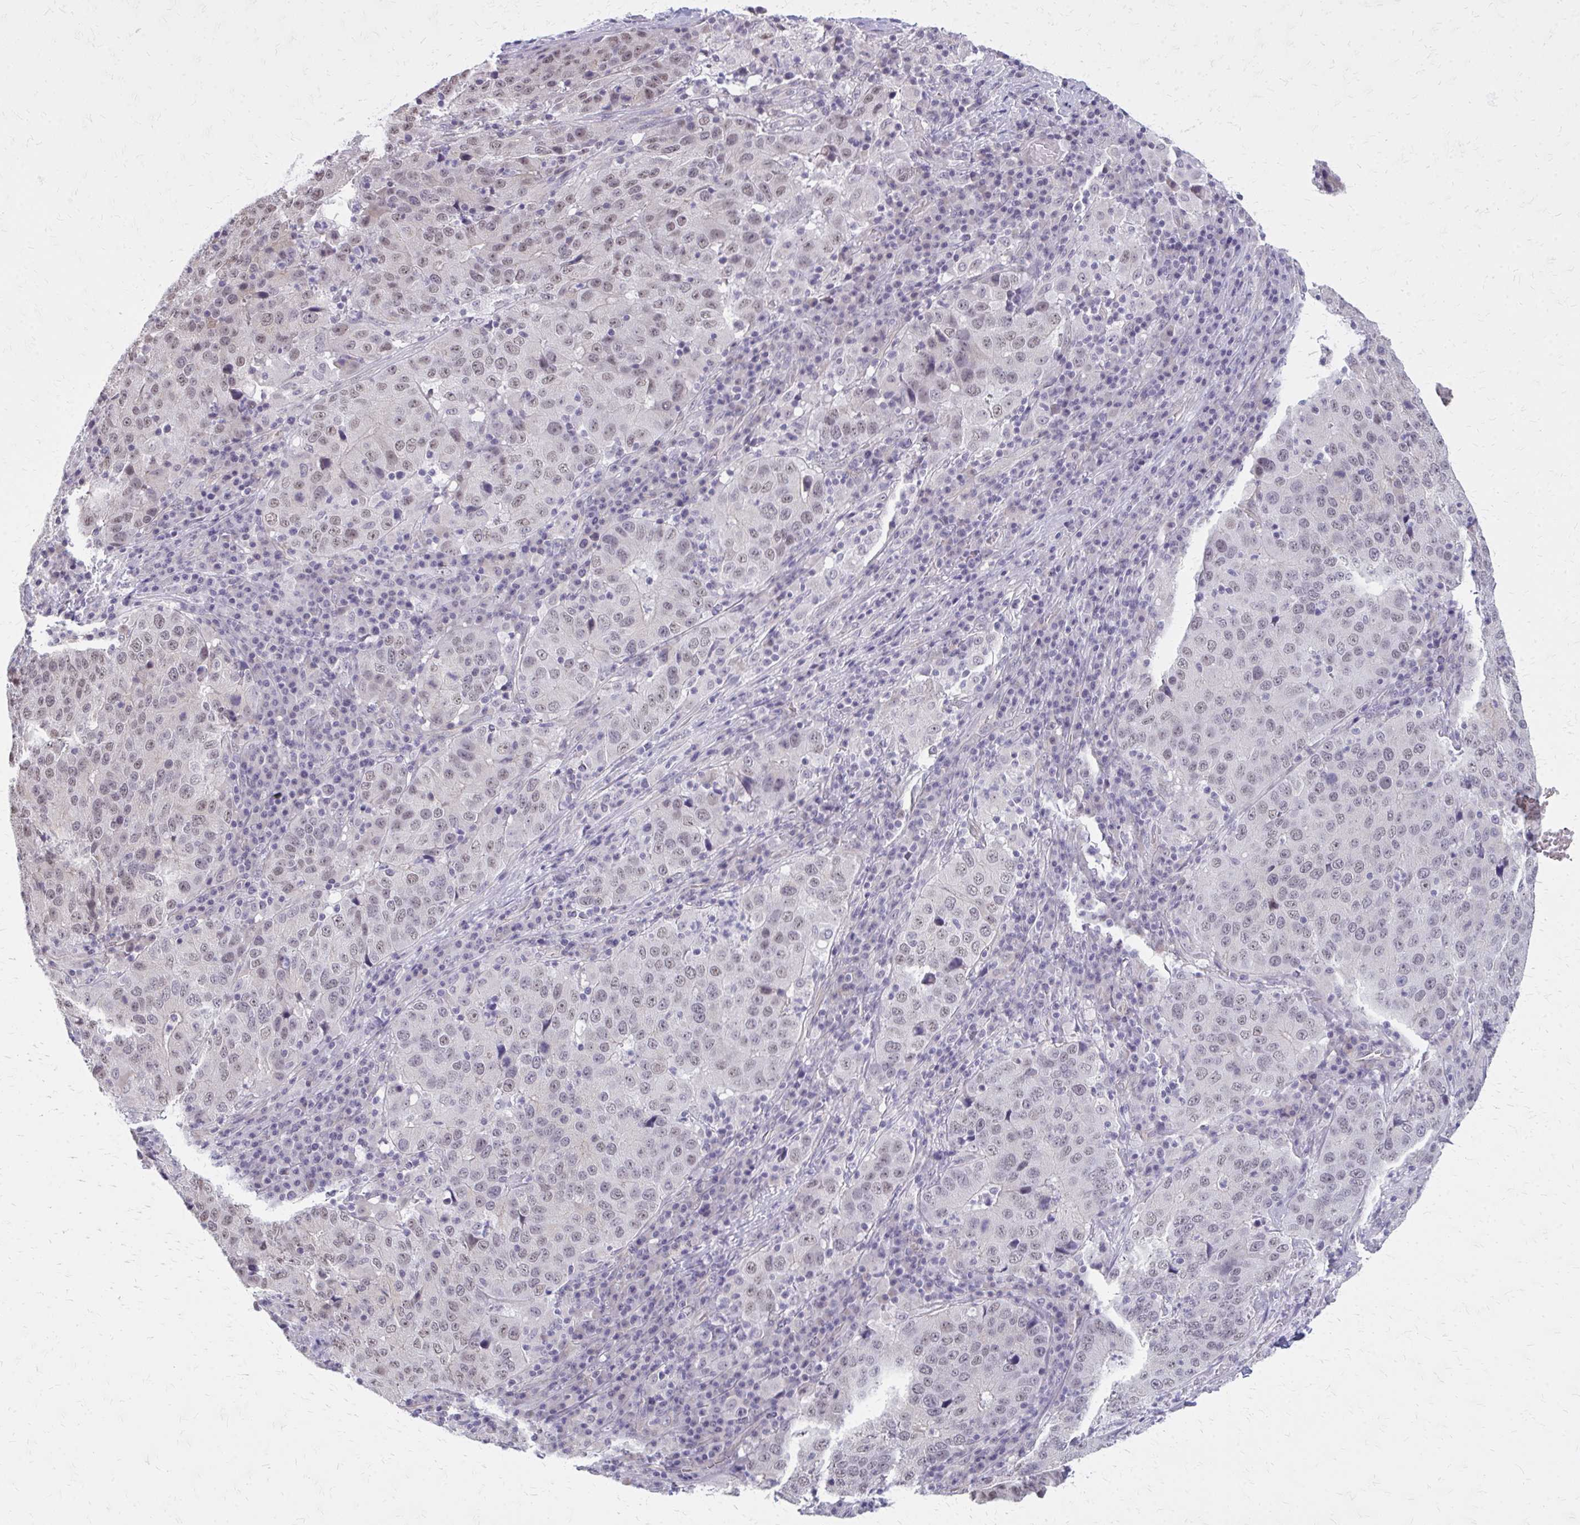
{"staining": {"intensity": "weak", "quantity": "<25%", "location": "nuclear"}, "tissue": "stomach cancer", "cell_type": "Tumor cells", "image_type": "cancer", "snomed": [{"axis": "morphology", "description": "Adenocarcinoma, NOS"}, {"axis": "topography", "description": "Stomach"}], "caption": "IHC micrograph of neoplastic tissue: adenocarcinoma (stomach) stained with DAB (3,3'-diaminobenzidine) demonstrates no significant protein staining in tumor cells. (Stains: DAB (3,3'-diaminobenzidine) immunohistochemistry with hematoxylin counter stain, Microscopy: brightfield microscopy at high magnification).", "gene": "PLCB1", "patient": {"sex": "male", "age": 71}}